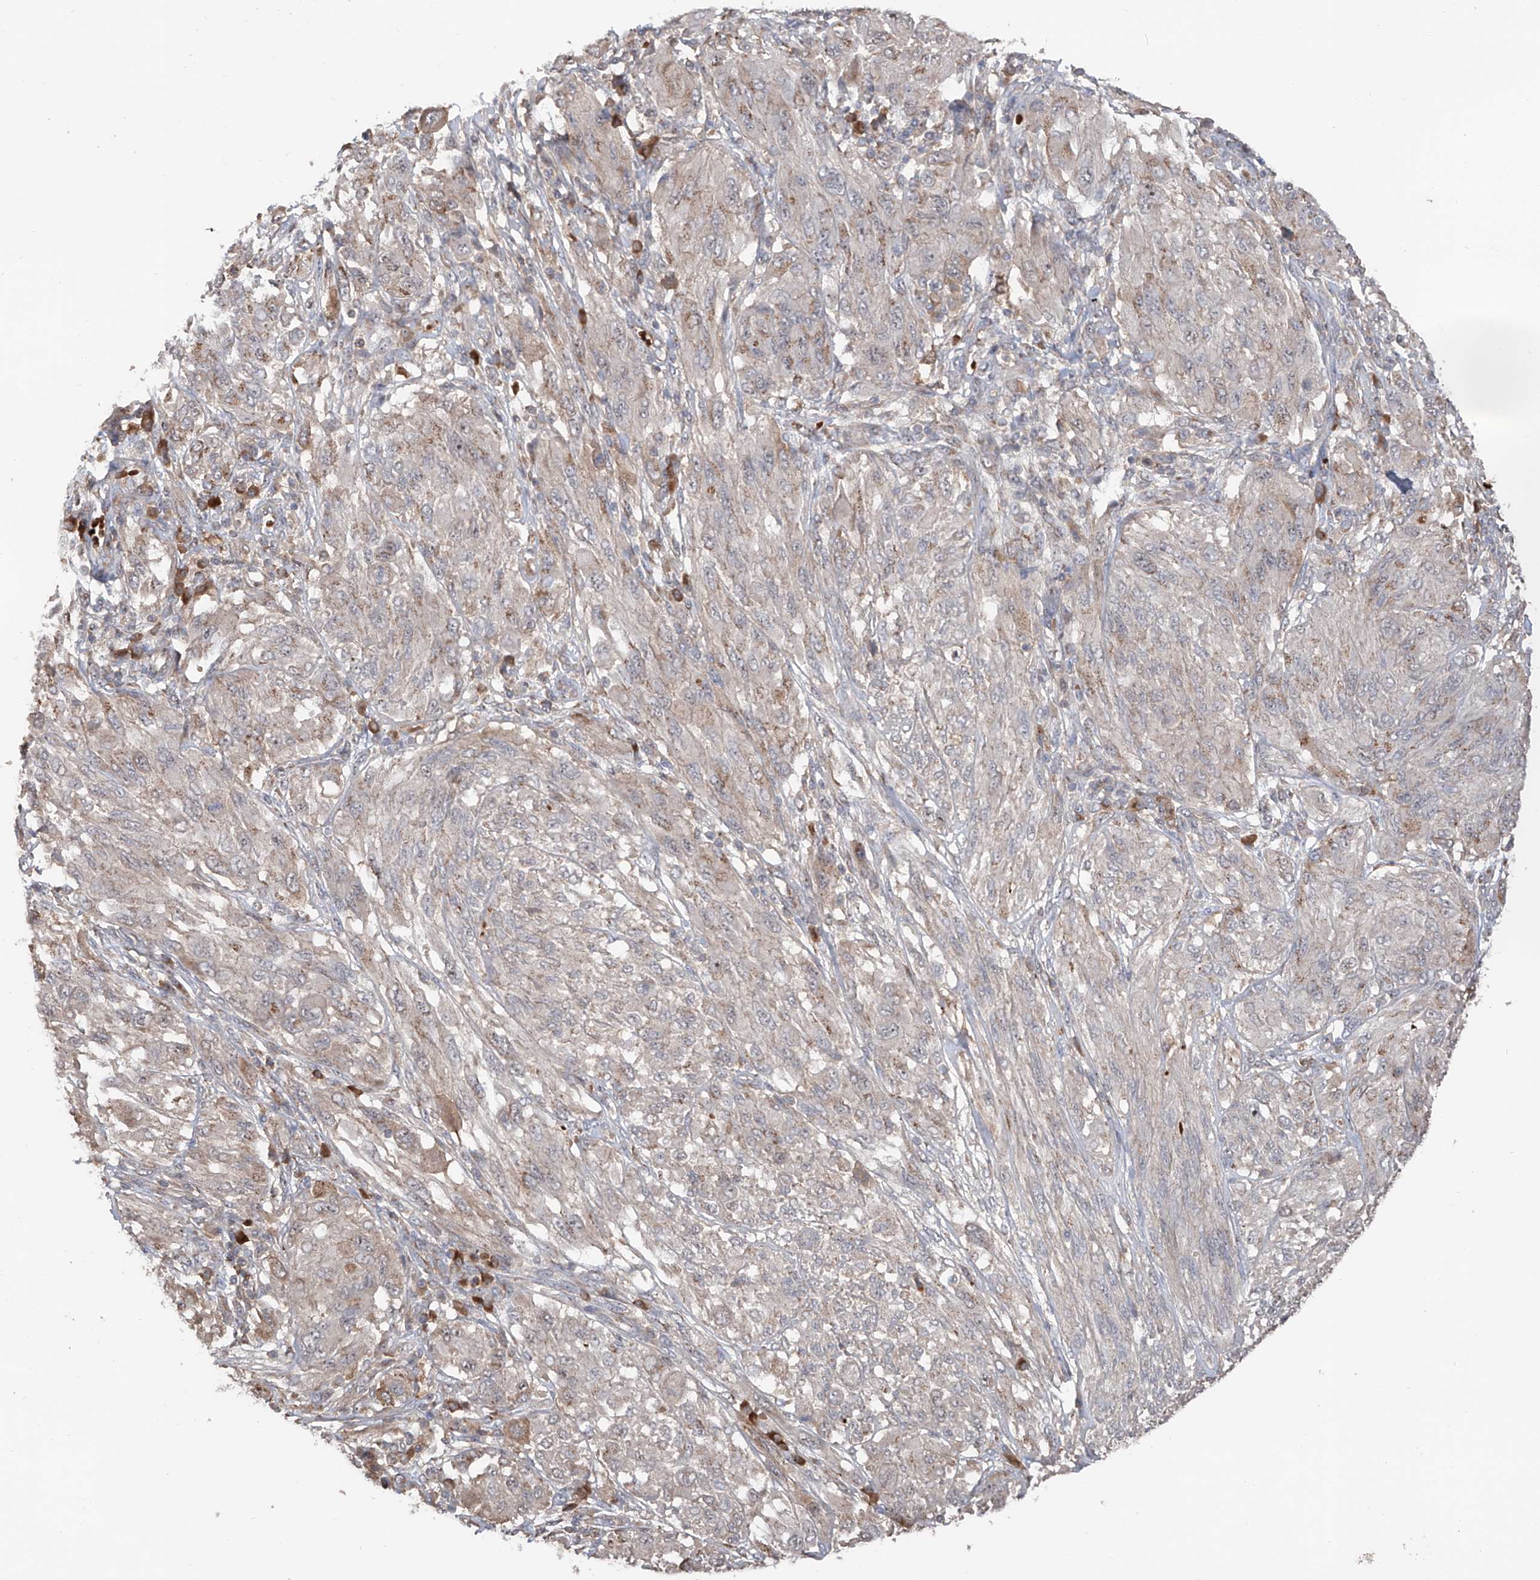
{"staining": {"intensity": "negative", "quantity": "none", "location": "none"}, "tissue": "melanoma", "cell_type": "Tumor cells", "image_type": "cancer", "snomed": [{"axis": "morphology", "description": "Malignant melanoma, NOS"}, {"axis": "topography", "description": "Skin"}], "caption": "Immunohistochemistry (IHC) micrograph of human malignant melanoma stained for a protein (brown), which demonstrates no expression in tumor cells. The staining is performed using DAB (3,3'-diaminobenzidine) brown chromogen with nuclei counter-stained in using hematoxylin.", "gene": "EDN1", "patient": {"sex": "female", "age": 91}}